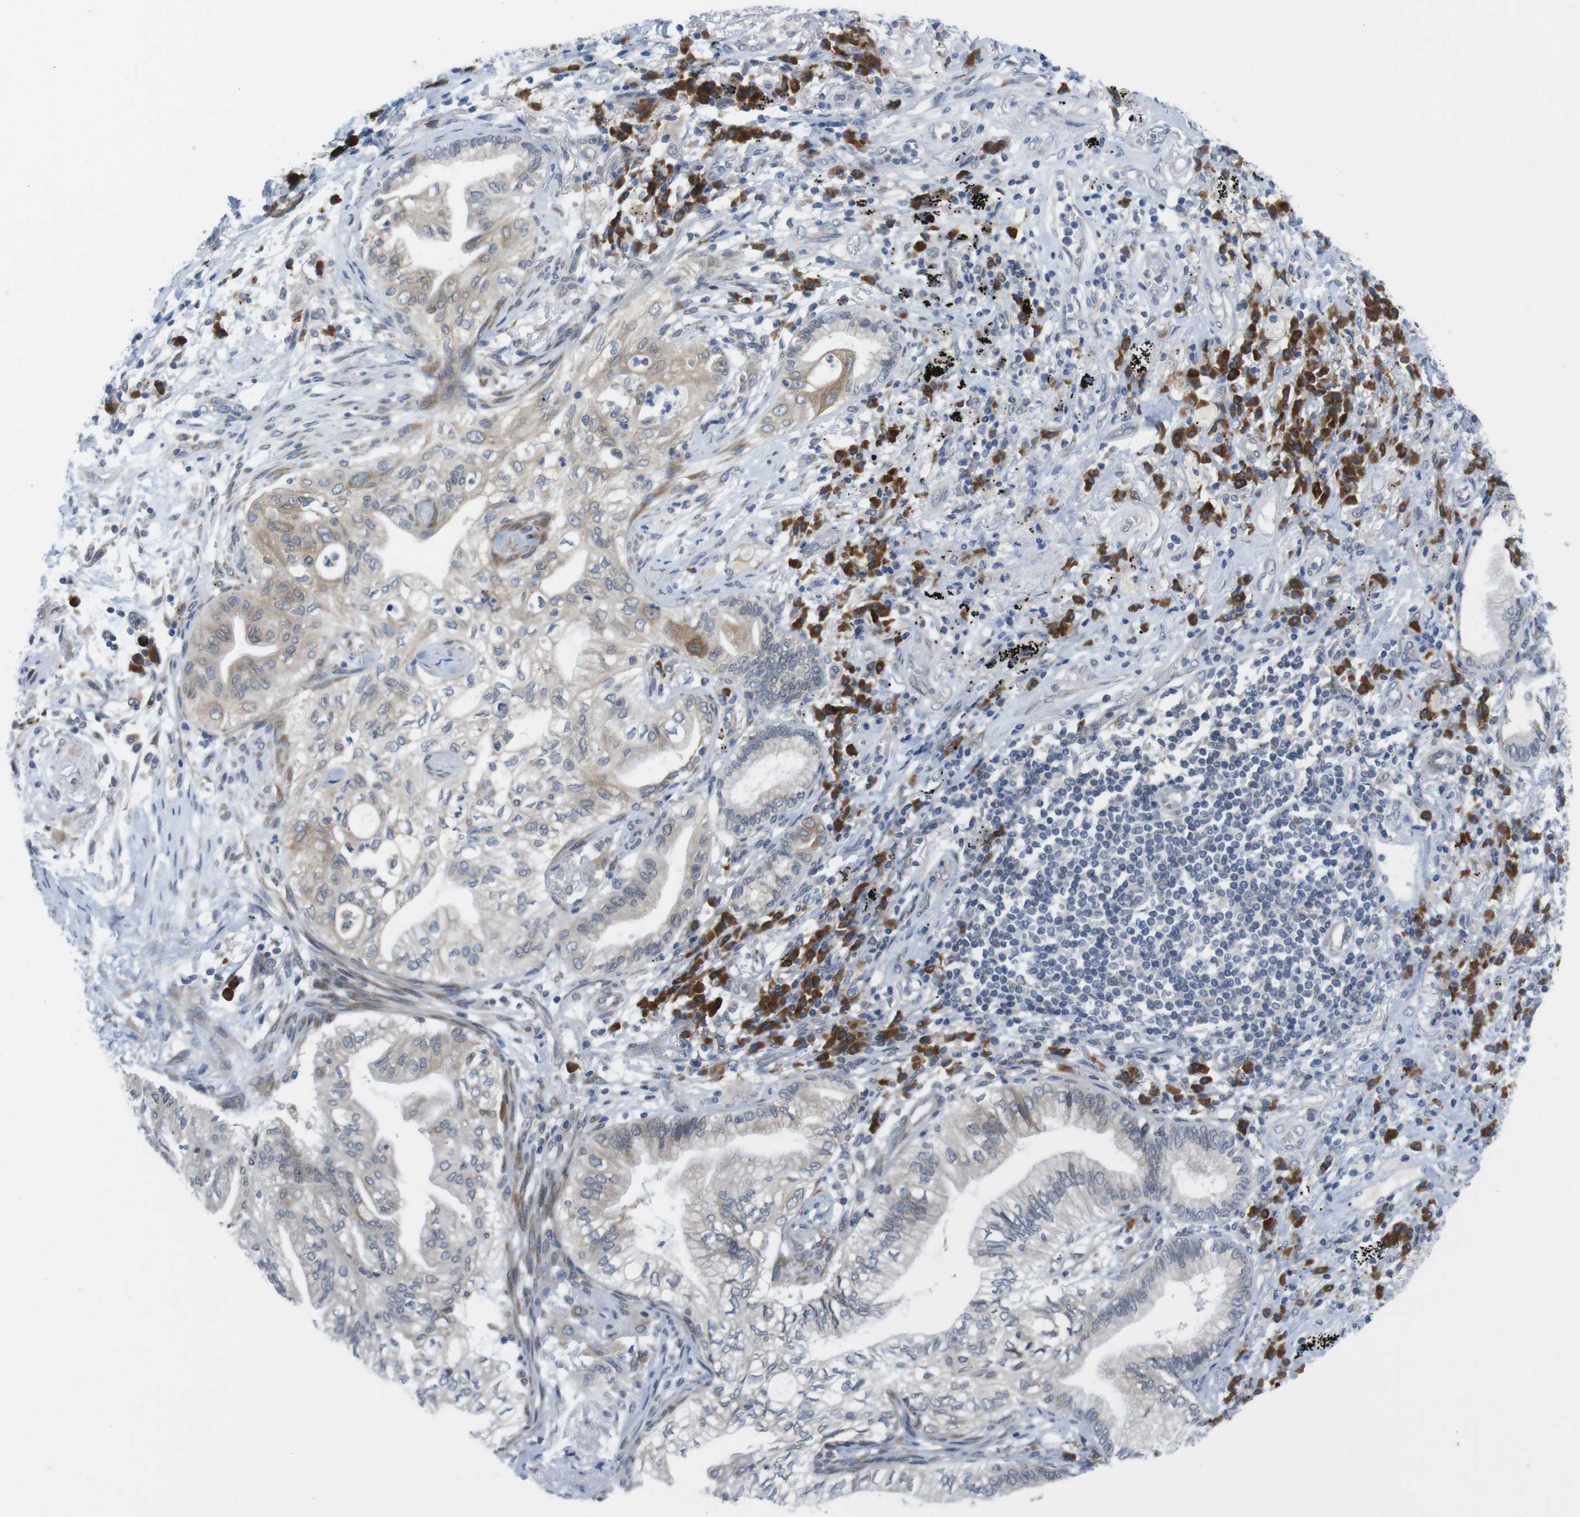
{"staining": {"intensity": "negative", "quantity": "none", "location": "none"}, "tissue": "lung cancer", "cell_type": "Tumor cells", "image_type": "cancer", "snomed": [{"axis": "morphology", "description": "Normal tissue, NOS"}, {"axis": "morphology", "description": "Adenocarcinoma, NOS"}, {"axis": "topography", "description": "Bronchus"}, {"axis": "topography", "description": "Lung"}], "caption": "Immunohistochemistry of lung cancer (adenocarcinoma) demonstrates no positivity in tumor cells.", "gene": "ERGIC3", "patient": {"sex": "female", "age": 70}}